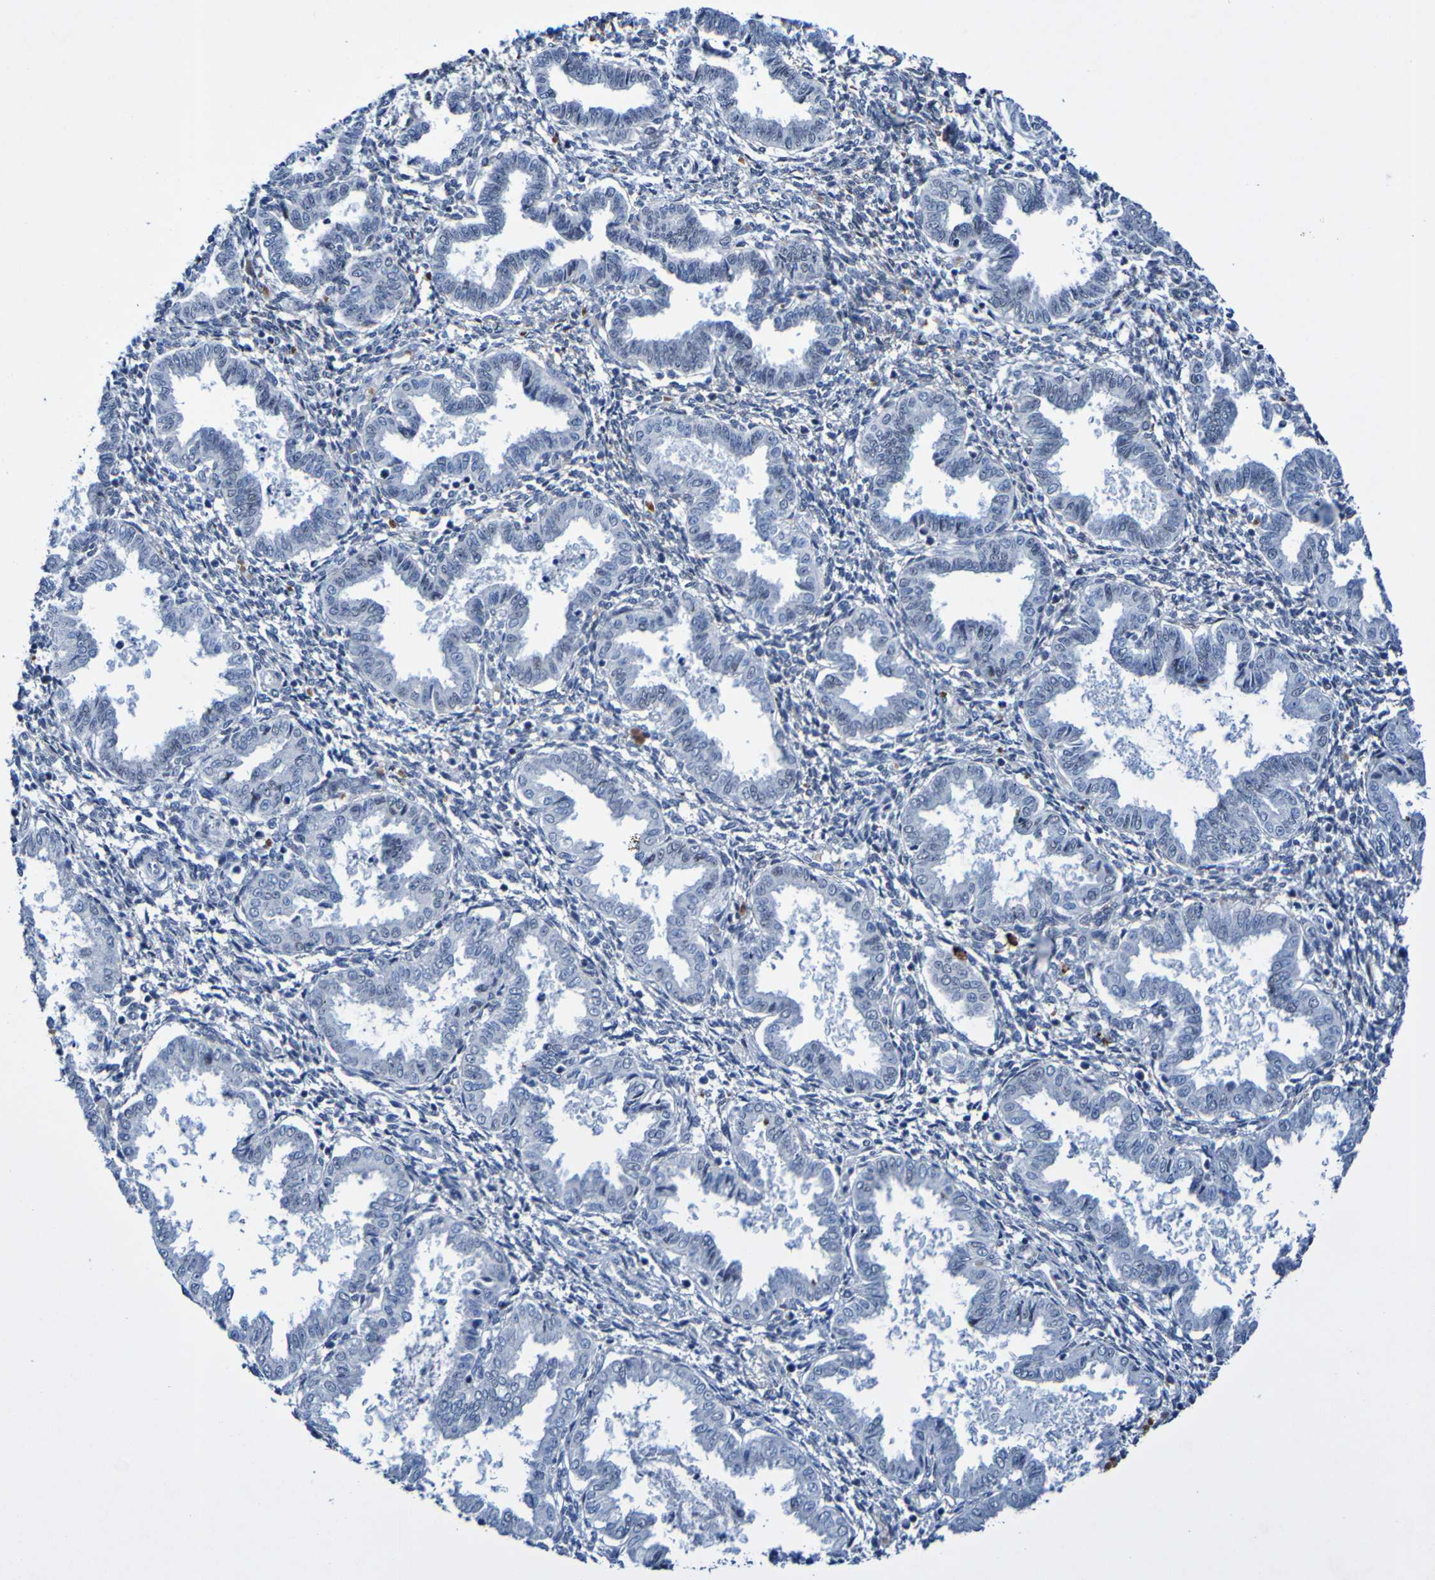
{"staining": {"intensity": "weak", "quantity": "<25%", "location": "nuclear"}, "tissue": "endometrium", "cell_type": "Cells in endometrial stroma", "image_type": "normal", "snomed": [{"axis": "morphology", "description": "Normal tissue, NOS"}, {"axis": "topography", "description": "Endometrium"}], "caption": "A histopathology image of human endometrium is negative for staining in cells in endometrial stroma. (Immunohistochemistry (ihc), brightfield microscopy, high magnification).", "gene": "PCGF1", "patient": {"sex": "female", "age": 33}}